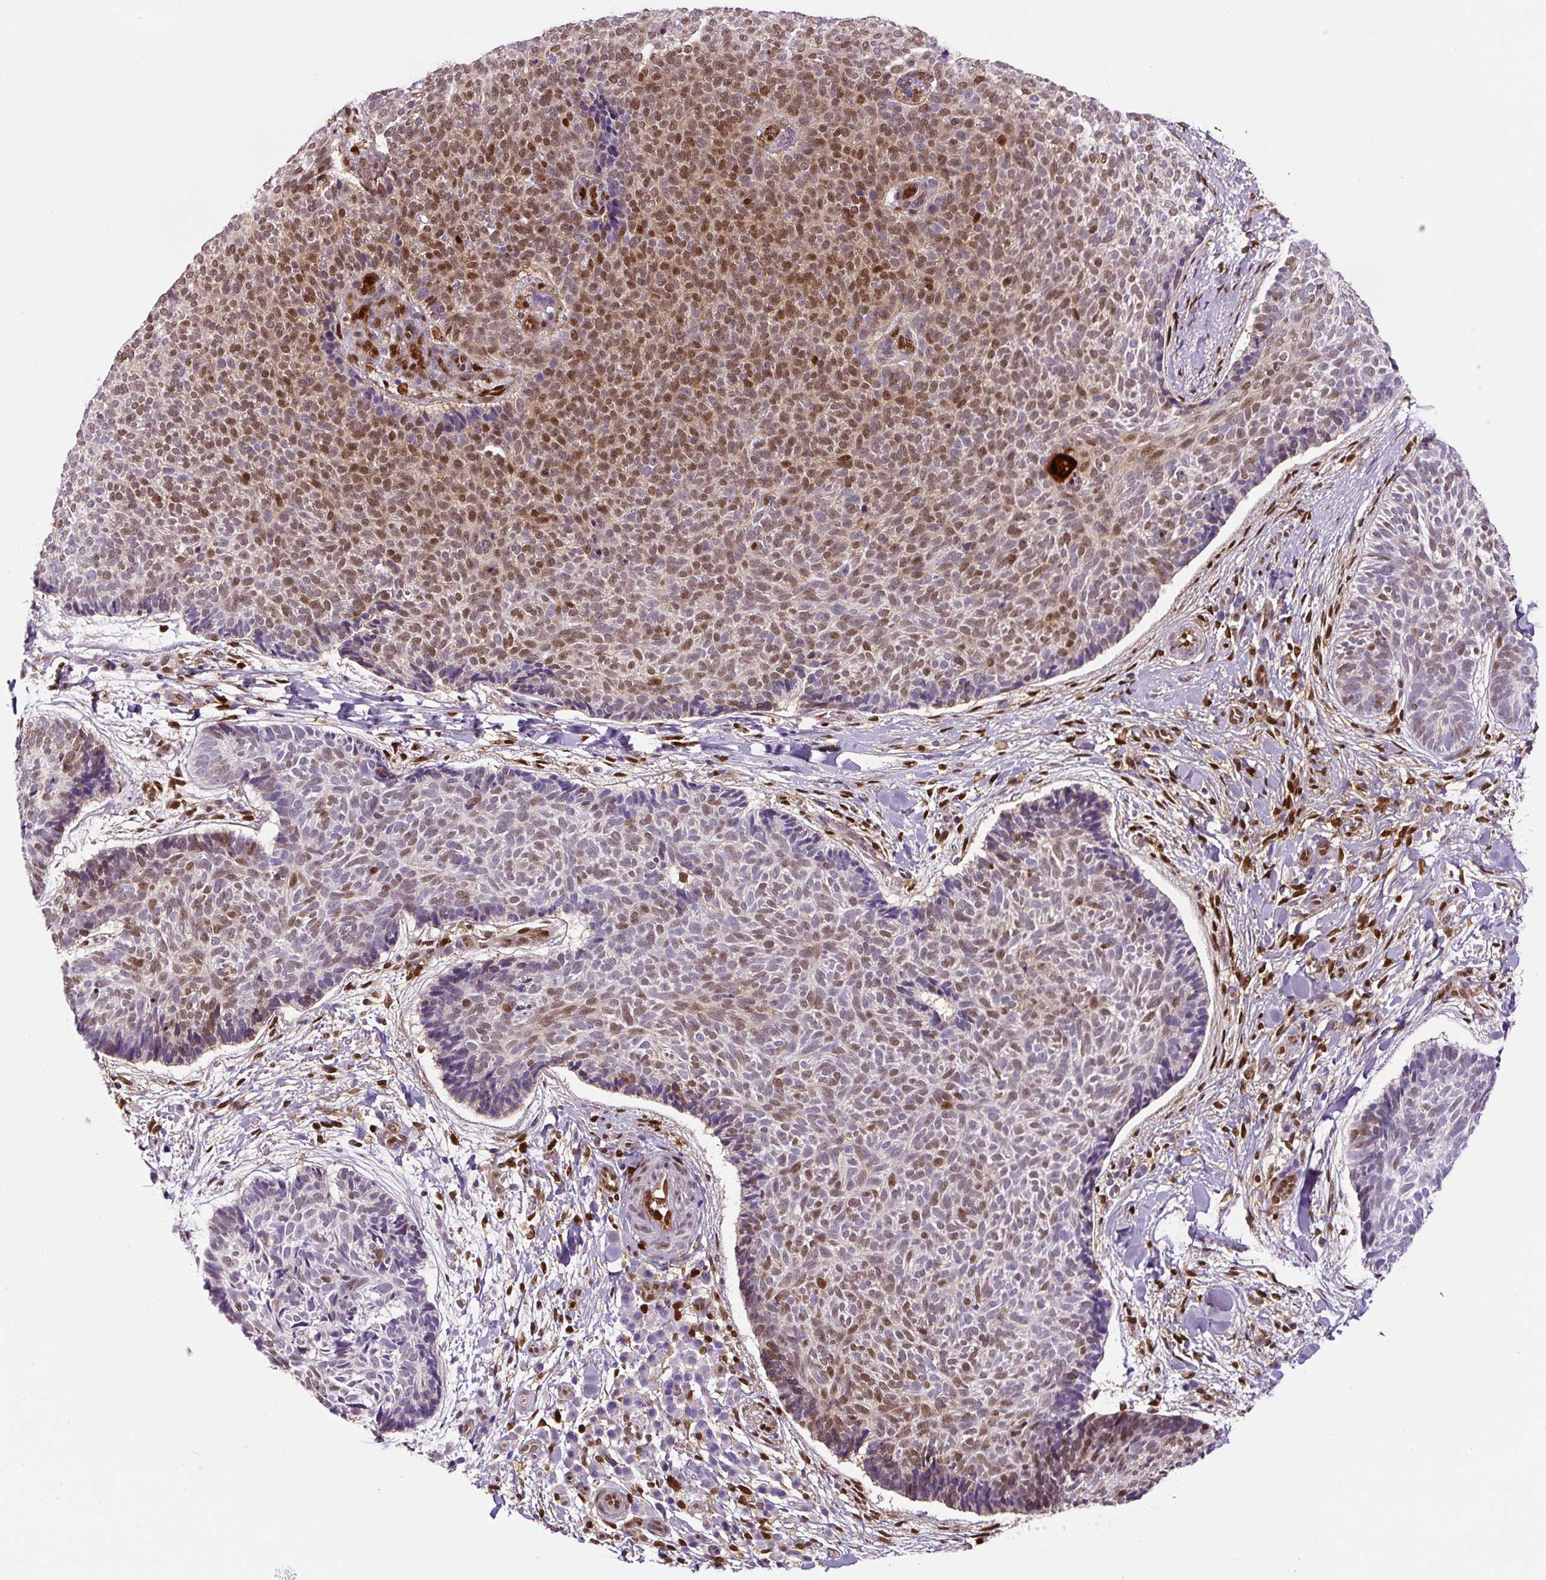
{"staining": {"intensity": "moderate", "quantity": "25%-75%", "location": "nuclear"}, "tissue": "skin cancer", "cell_type": "Tumor cells", "image_type": "cancer", "snomed": [{"axis": "morphology", "description": "Normal tissue, NOS"}, {"axis": "morphology", "description": "Basal cell carcinoma"}, {"axis": "topography", "description": "Skin"}], "caption": "The immunohistochemical stain shows moderate nuclear expression in tumor cells of skin basal cell carcinoma tissue.", "gene": "ANXA1", "patient": {"sex": "male", "age": 50}}